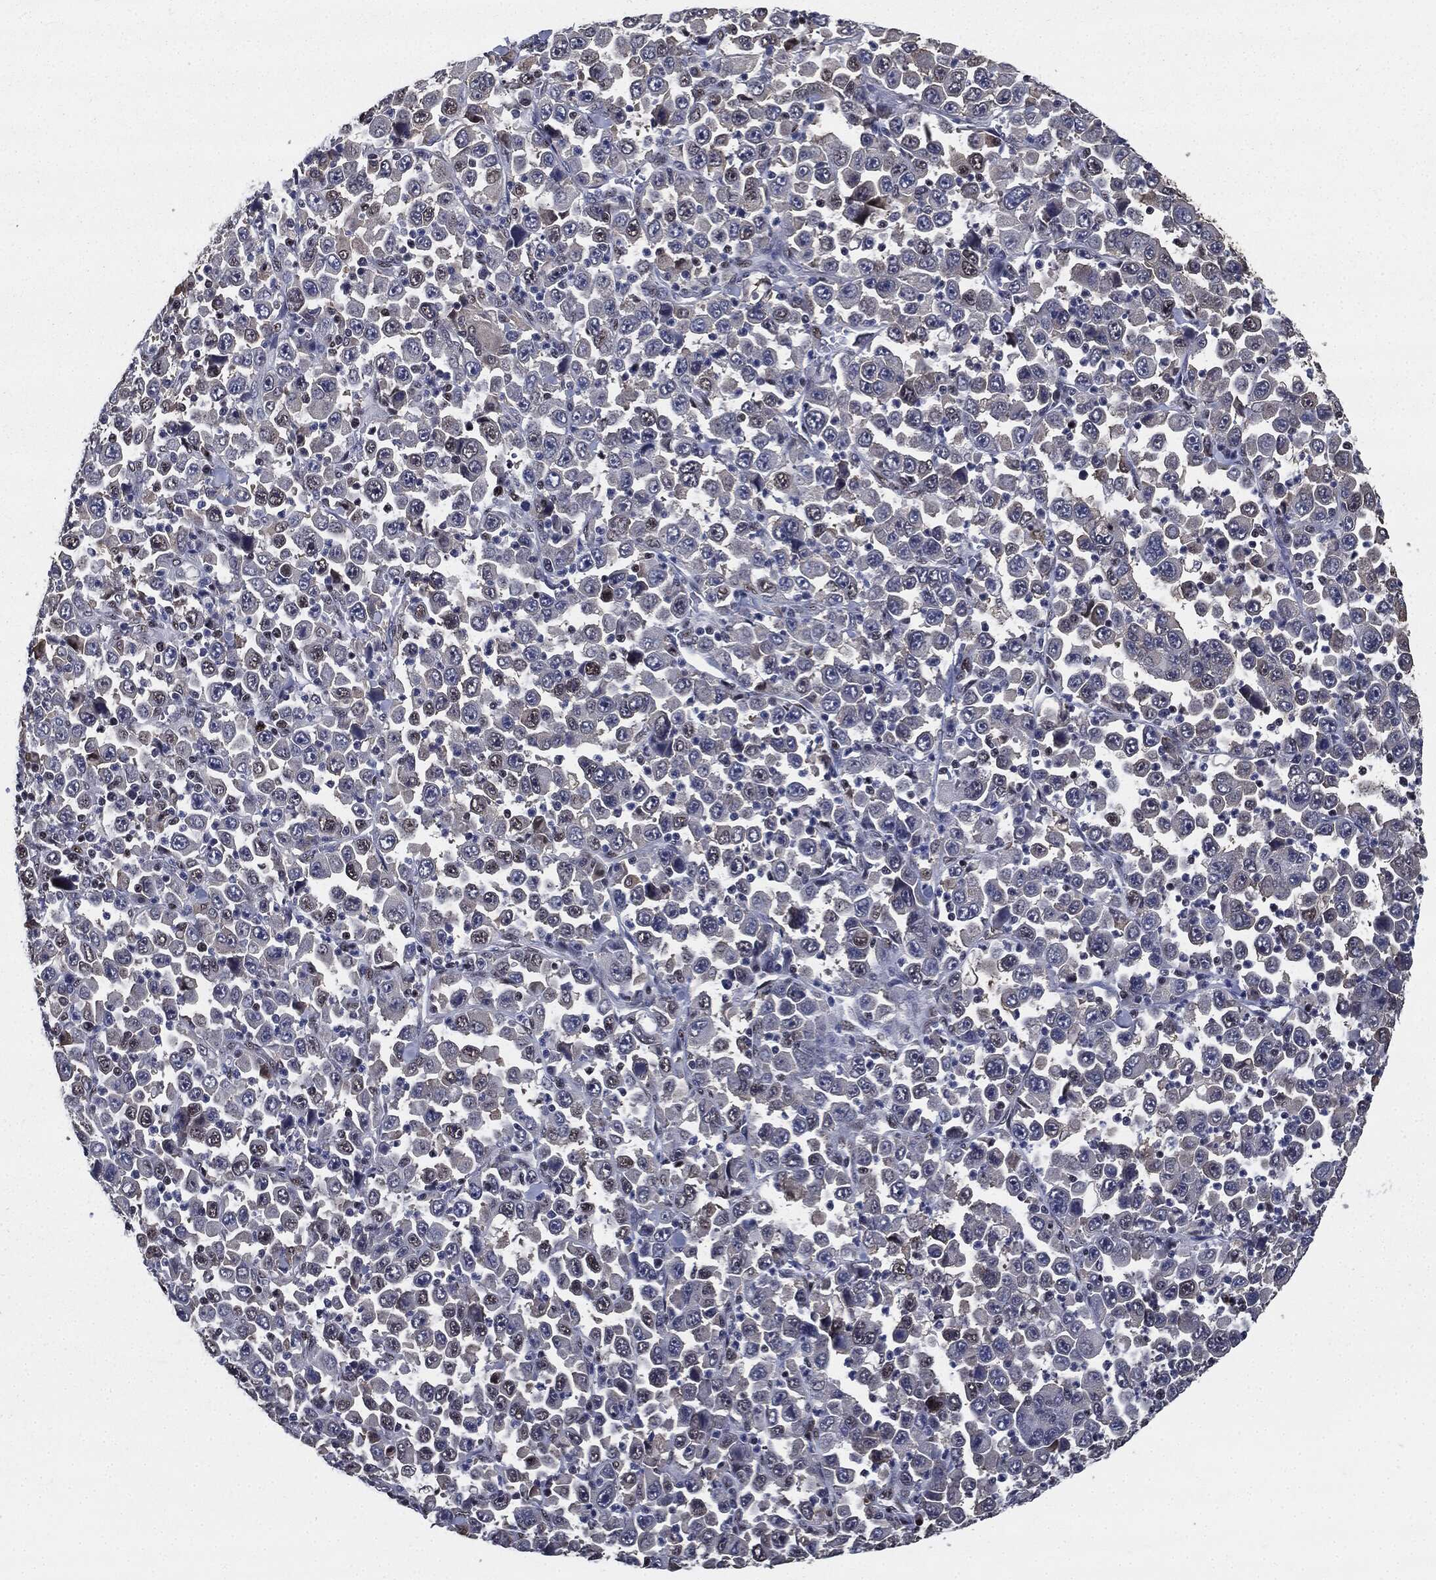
{"staining": {"intensity": "negative", "quantity": "none", "location": "none"}, "tissue": "stomach cancer", "cell_type": "Tumor cells", "image_type": "cancer", "snomed": [{"axis": "morphology", "description": "Normal tissue, NOS"}, {"axis": "morphology", "description": "Adenocarcinoma, NOS"}, {"axis": "topography", "description": "Stomach, upper"}, {"axis": "topography", "description": "Stomach"}], "caption": "Immunohistochemistry (IHC) micrograph of neoplastic tissue: stomach cancer (adenocarcinoma) stained with DAB displays no significant protein positivity in tumor cells.", "gene": "JUN", "patient": {"sex": "male", "age": 59}}